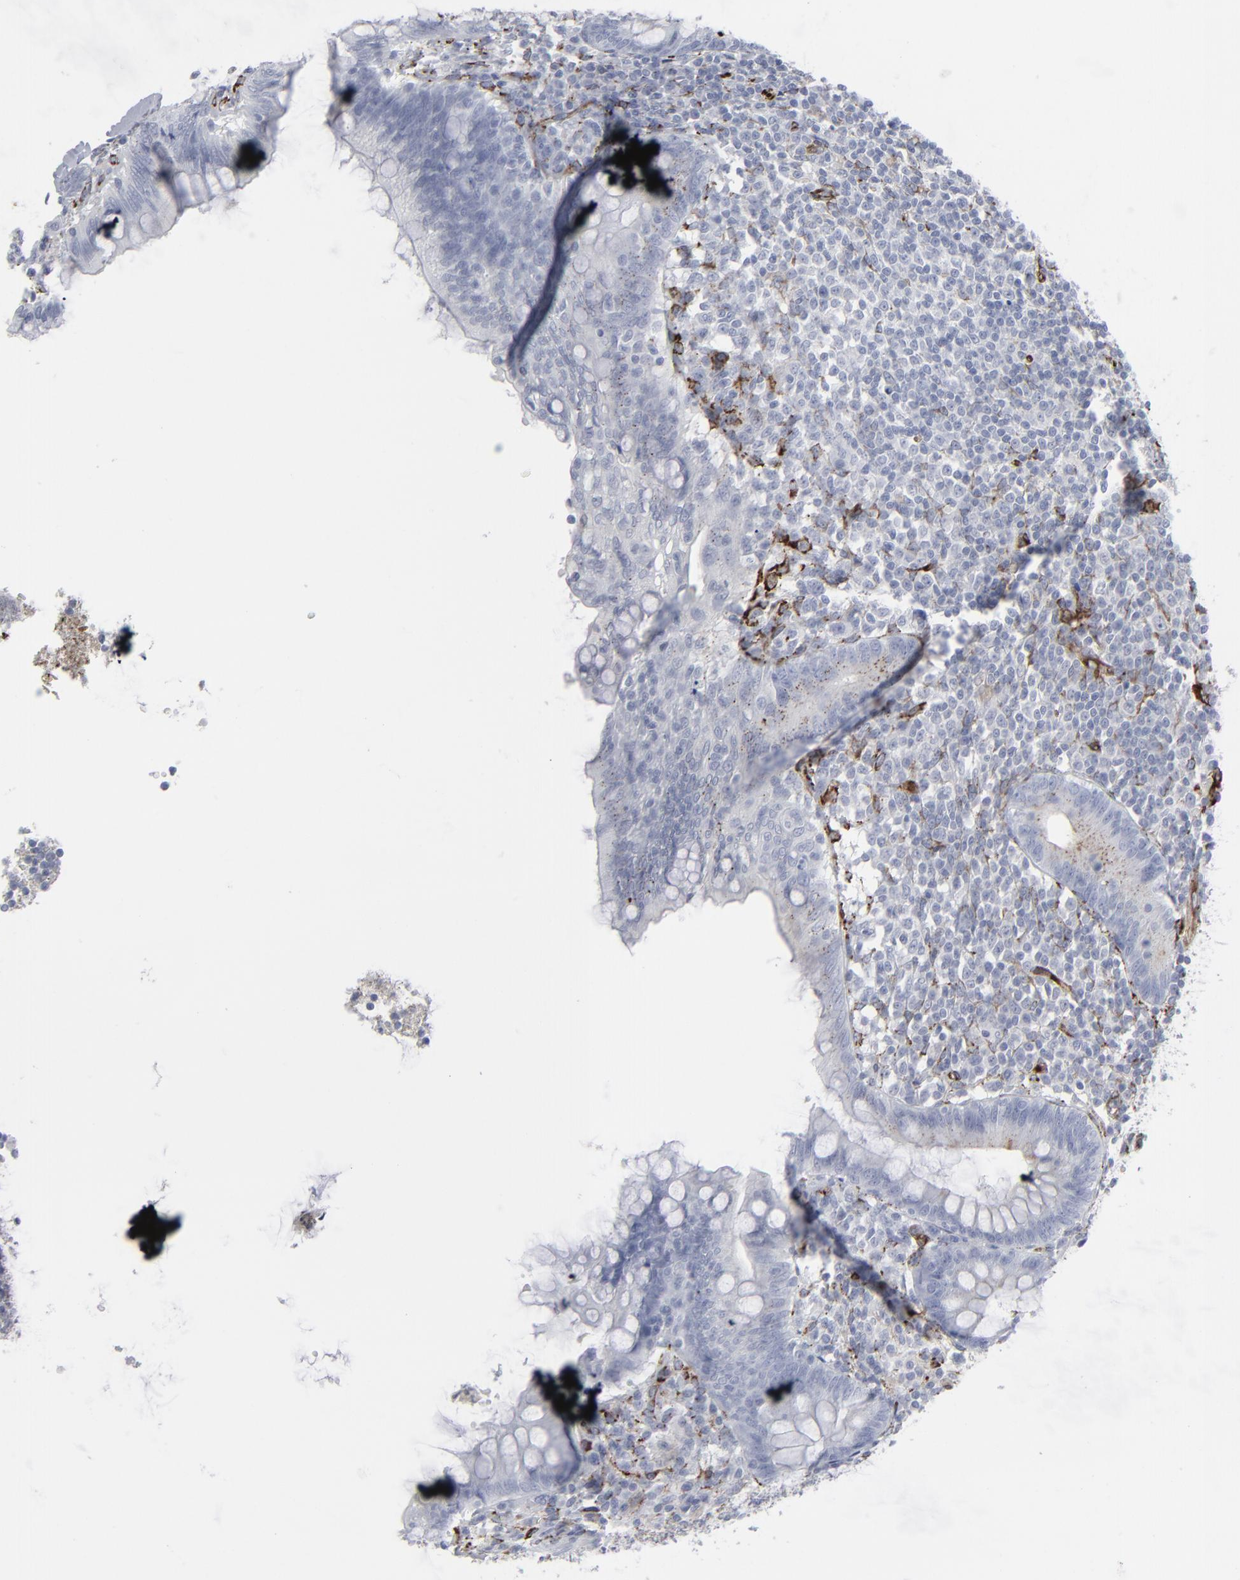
{"staining": {"intensity": "negative", "quantity": "none", "location": "none"}, "tissue": "appendix", "cell_type": "Glandular cells", "image_type": "normal", "snomed": [{"axis": "morphology", "description": "Normal tissue, NOS"}, {"axis": "topography", "description": "Appendix"}], "caption": "The IHC image has no significant expression in glandular cells of appendix. The staining was performed using DAB to visualize the protein expression in brown, while the nuclei were stained in blue with hematoxylin (Magnification: 20x).", "gene": "SPARC", "patient": {"sex": "female", "age": 66}}